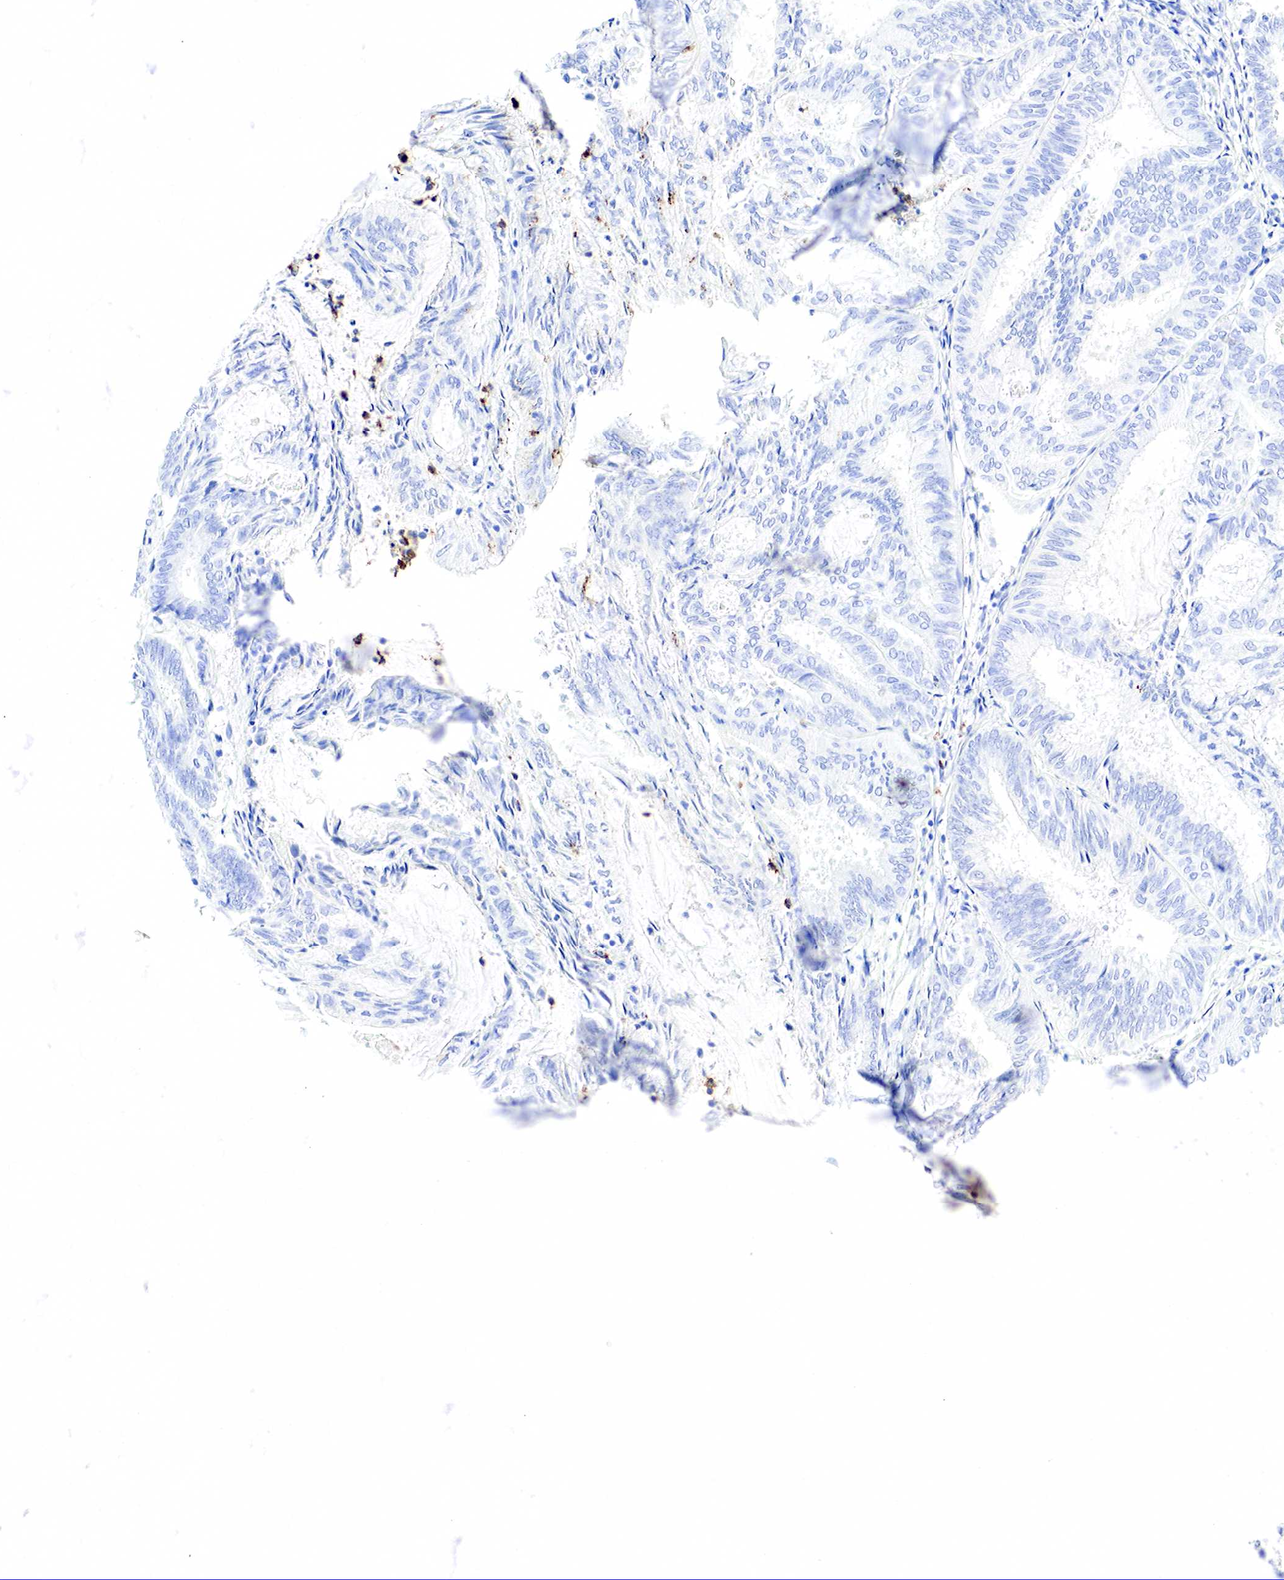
{"staining": {"intensity": "negative", "quantity": "none", "location": "none"}, "tissue": "endometrial cancer", "cell_type": "Tumor cells", "image_type": "cancer", "snomed": [{"axis": "morphology", "description": "Adenocarcinoma, NOS"}, {"axis": "topography", "description": "Endometrium"}], "caption": "Human endometrial cancer (adenocarcinoma) stained for a protein using immunohistochemistry (IHC) demonstrates no positivity in tumor cells.", "gene": "FUT4", "patient": {"sex": "female", "age": 59}}